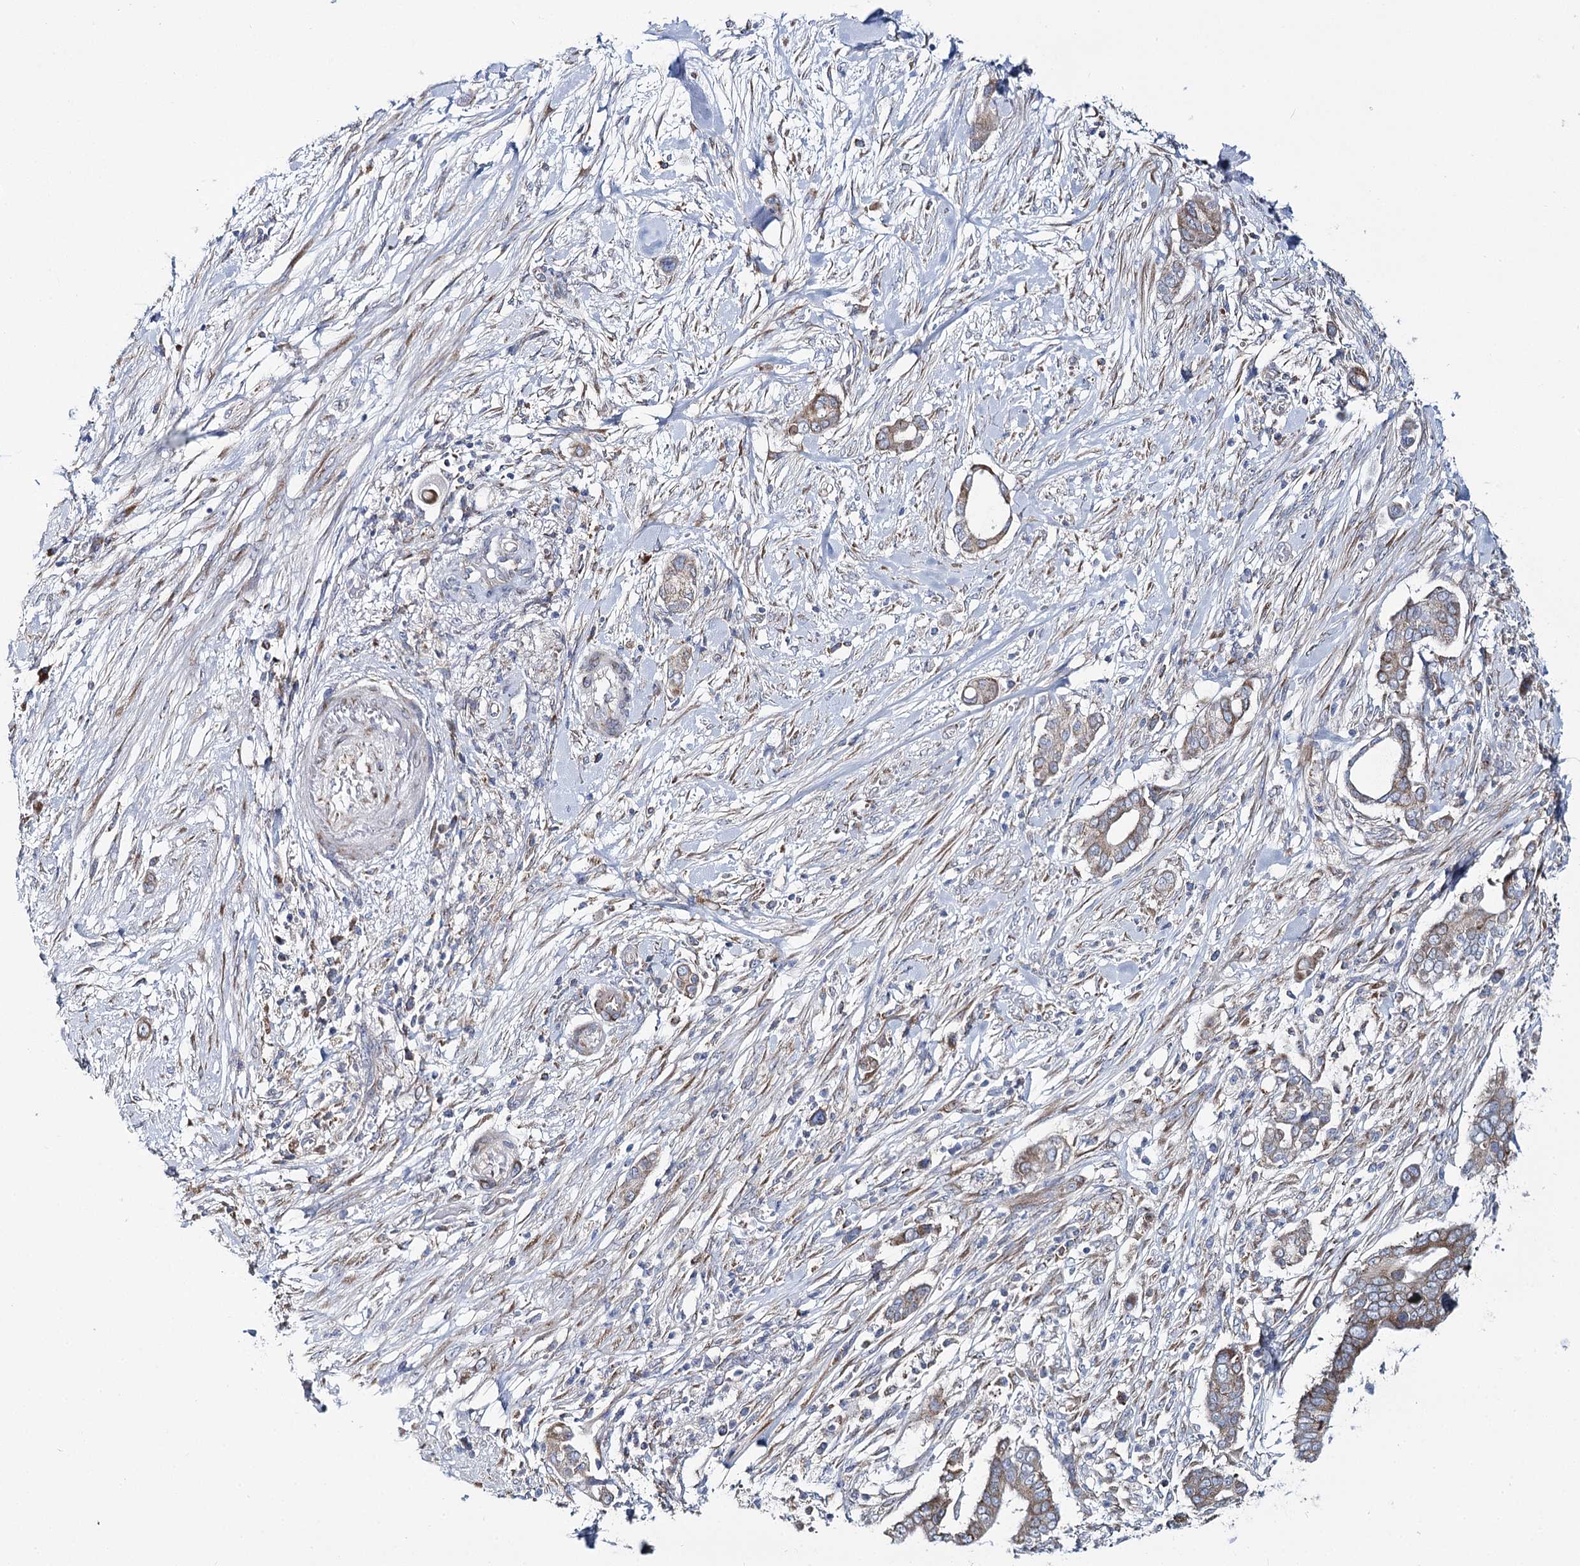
{"staining": {"intensity": "weak", "quantity": ">75%", "location": "cytoplasmic/membranous"}, "tissue": "pancreatic cancer", "cell_type": "Tumor cells", "image_type": "cancer", "snomed": [{"axis": "morphology", "description": "Adenocarcinoma, NOS"}, {"axis": "topography", "description": "Pancreas"}], "caption": "This histopathology image demonstrates pancreatic cancer stained with immunohistochemistry (IHC) to label a protein in brown. The cytoplasmic/membranous of tumor cells show weak positivity for the protein. Nuclei are counter-stained blue.", "gene": "THUMPD3", "patient": {"sex": "male", "age": 68}}